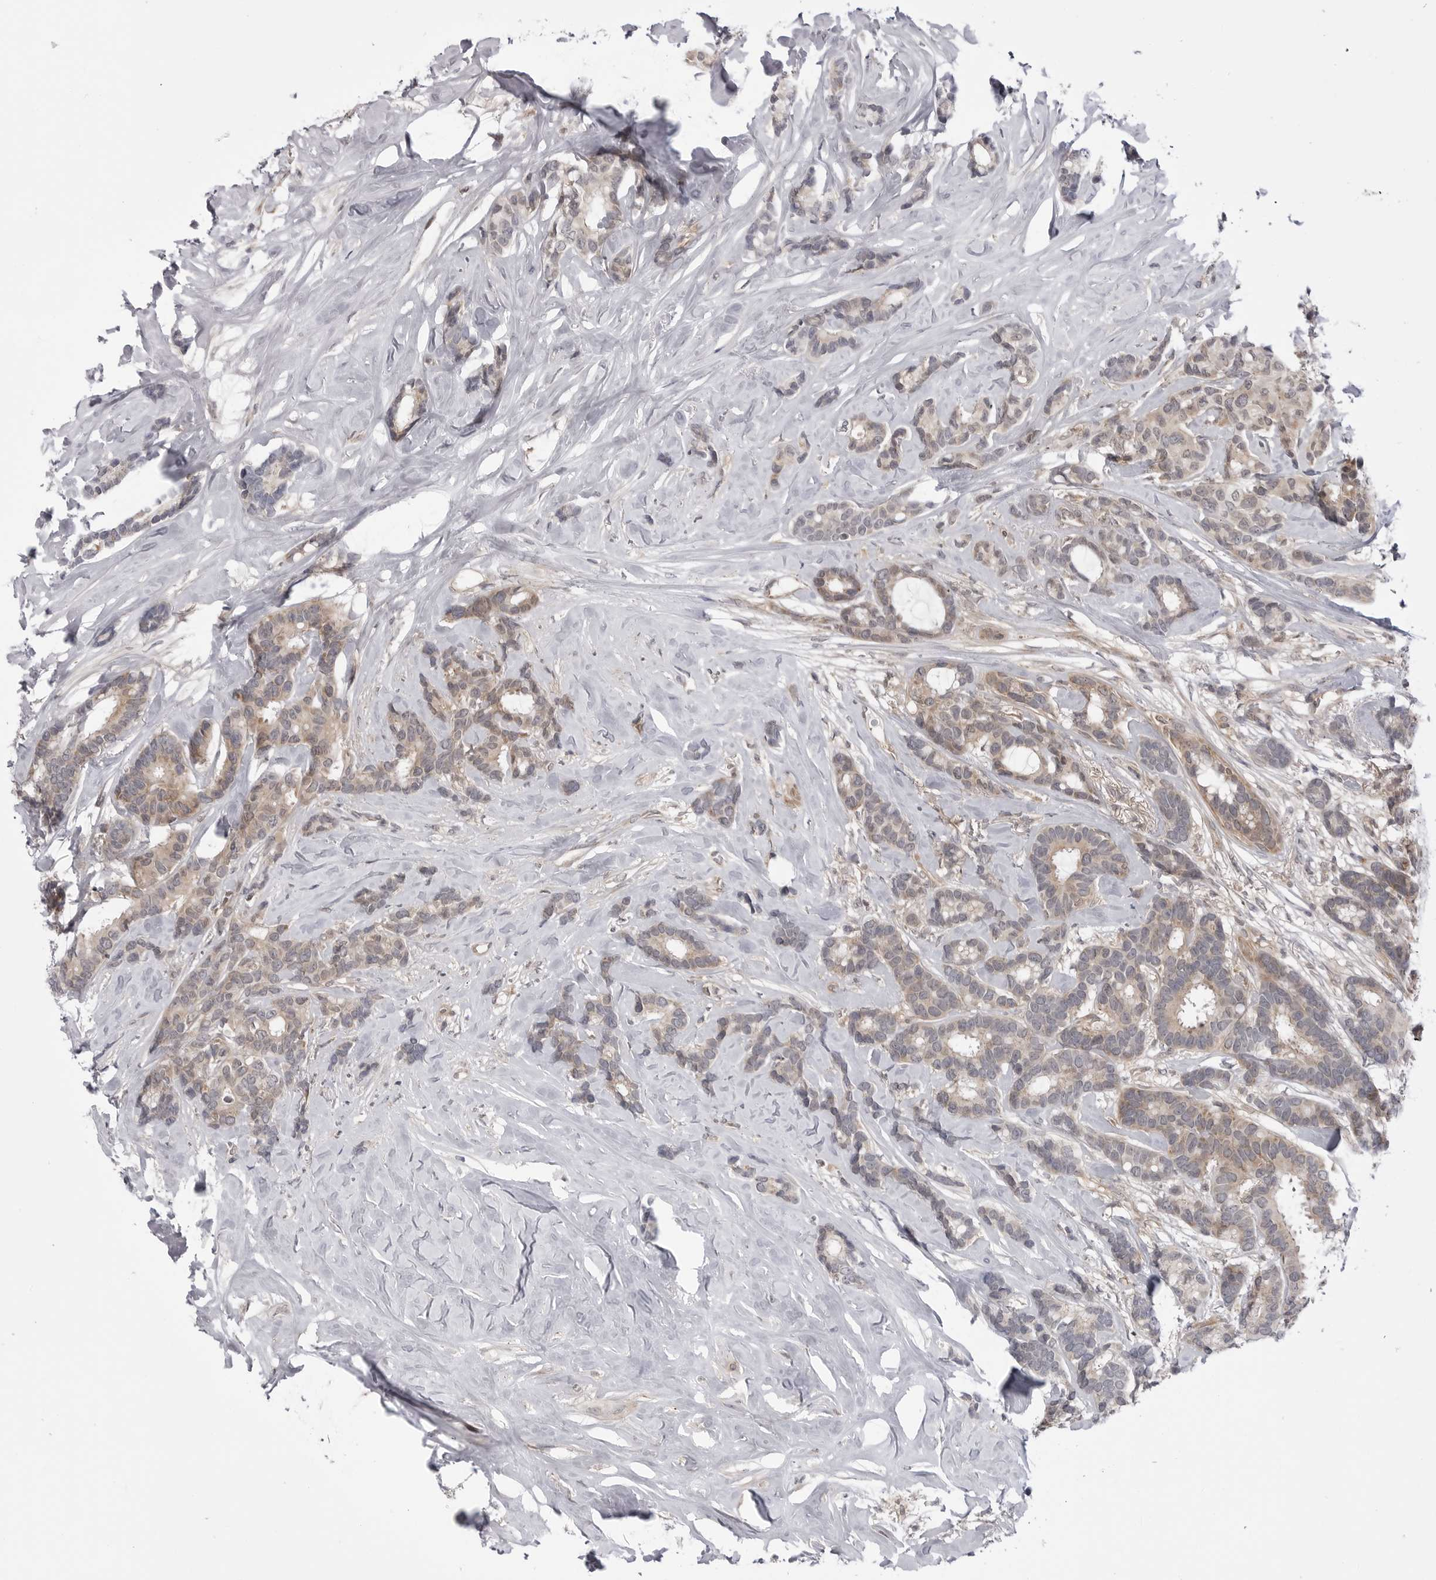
{"staining": {"intensity": "weak", "quantity": "25%-75%", "location": "cytoplasmic/membranous"}, "tissue": "breast cancer", "cell_type": "Tumor cells", "image_type": "cancer", "snomed": [{"axis": "morphology", "description": "Duct carcinoma"}, {"axis": "topography", "description": "Breast"}], "caption": "Protein expression by immunohistochemistry (IHC) reveals weak cytoplasmic/membranous positivity in approximately 25%-75% of tumor cells in breast cancer (infiltrating ductal carcinoma).", "gene": "CCDC18", "patient": {"sex": "female", "age": 87}}